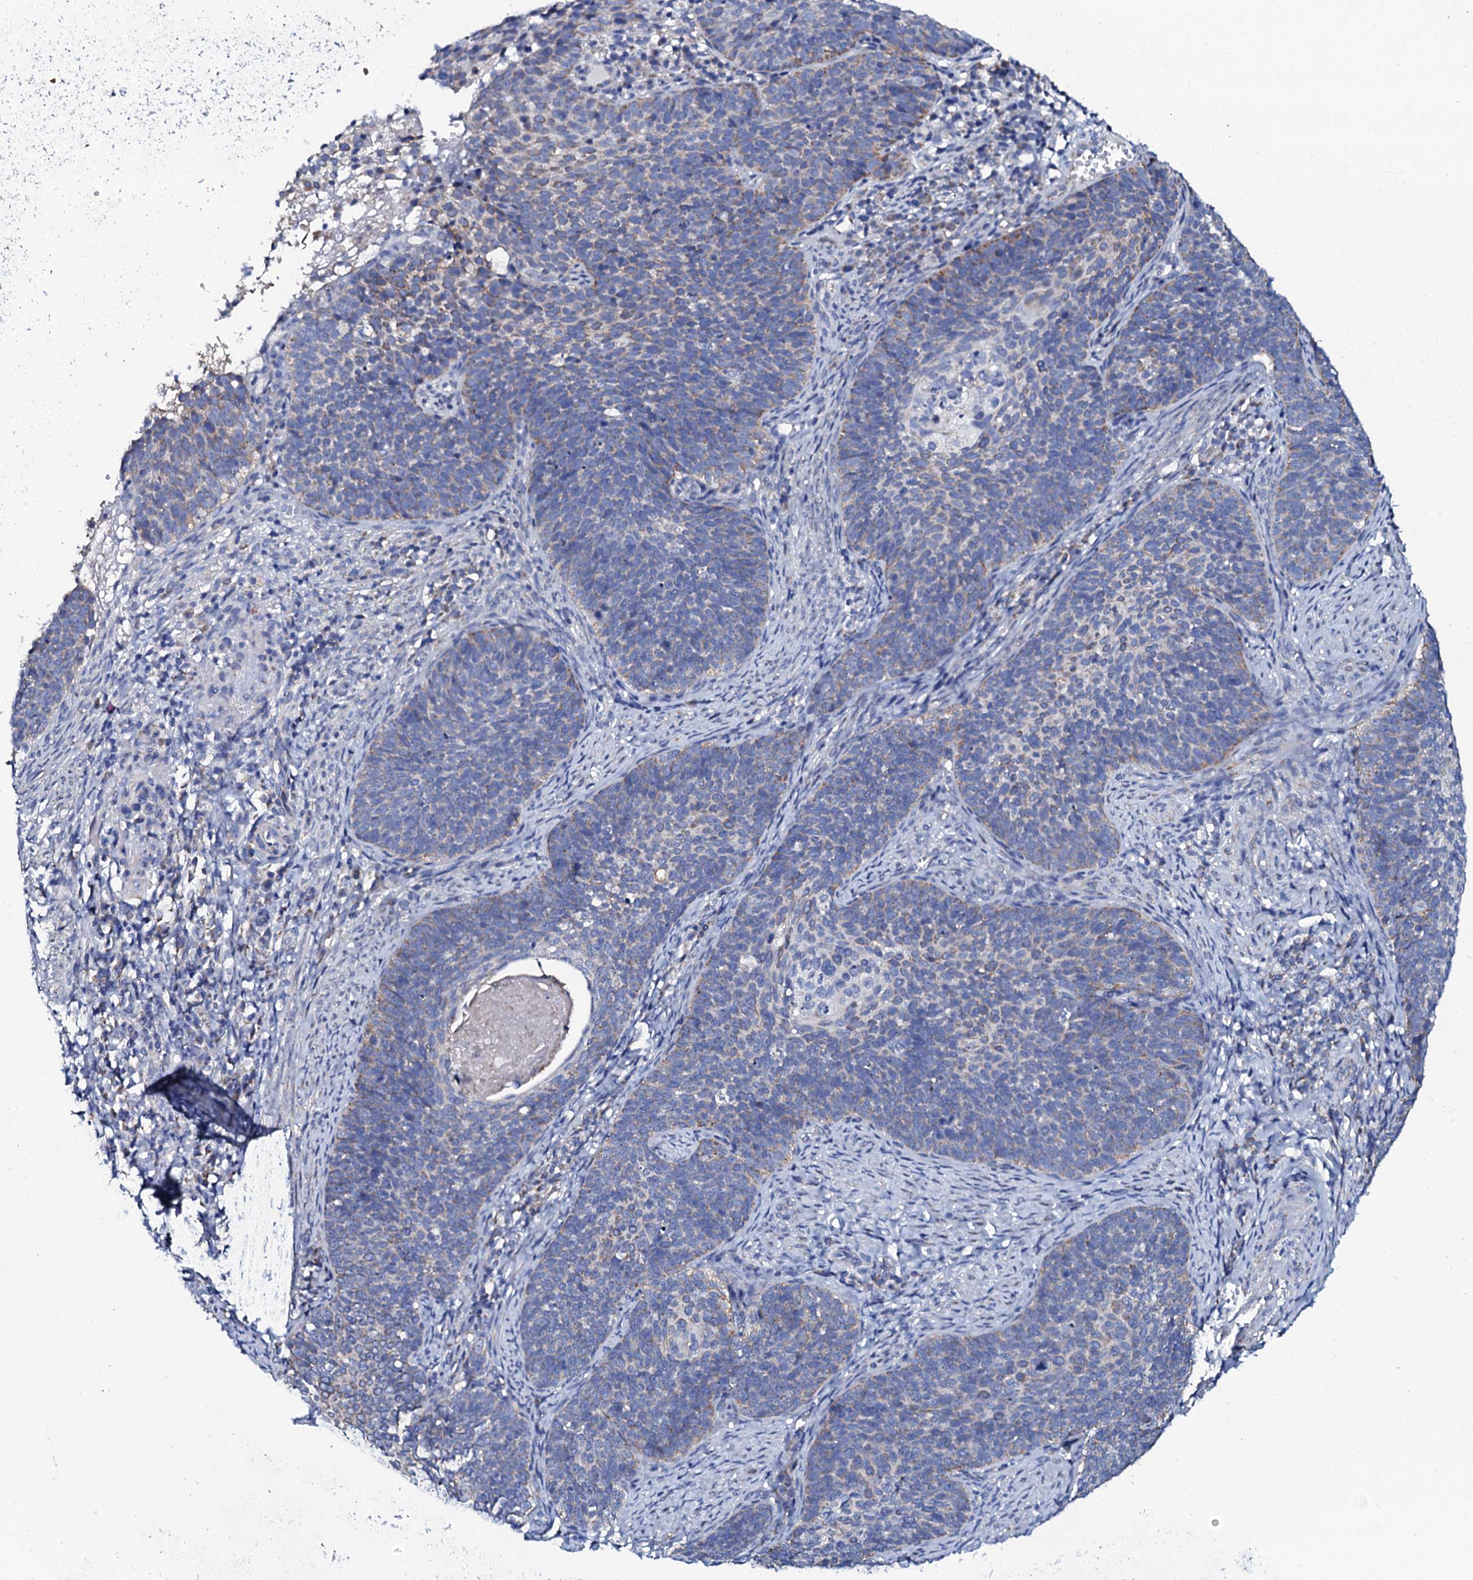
{"staining": {"intensity": "weak", "quantity": "<25%", "location": "cytoplasmic/membranous"}, "tissue": "cervical cancer", "cell_type": "Tumor cells", "image_type": "cancer", "snomed": [{"axis": "morphology", "description": "Normal tissue, NOS"}, {"axis": "morphology", "description": "Squamous cell carcinoma, NOS"}, {"axis": "topography", "description": "Cervix"}], "caption": "High power microscopy histopathology image of an immunohistochemistry (IHC) photomicrograph of cervical squamous cell carcinoma, revealing no significant positivity in tumor cells.", "gene": "SLC37A4", "patient": {"sex": "female", "age": 39}}